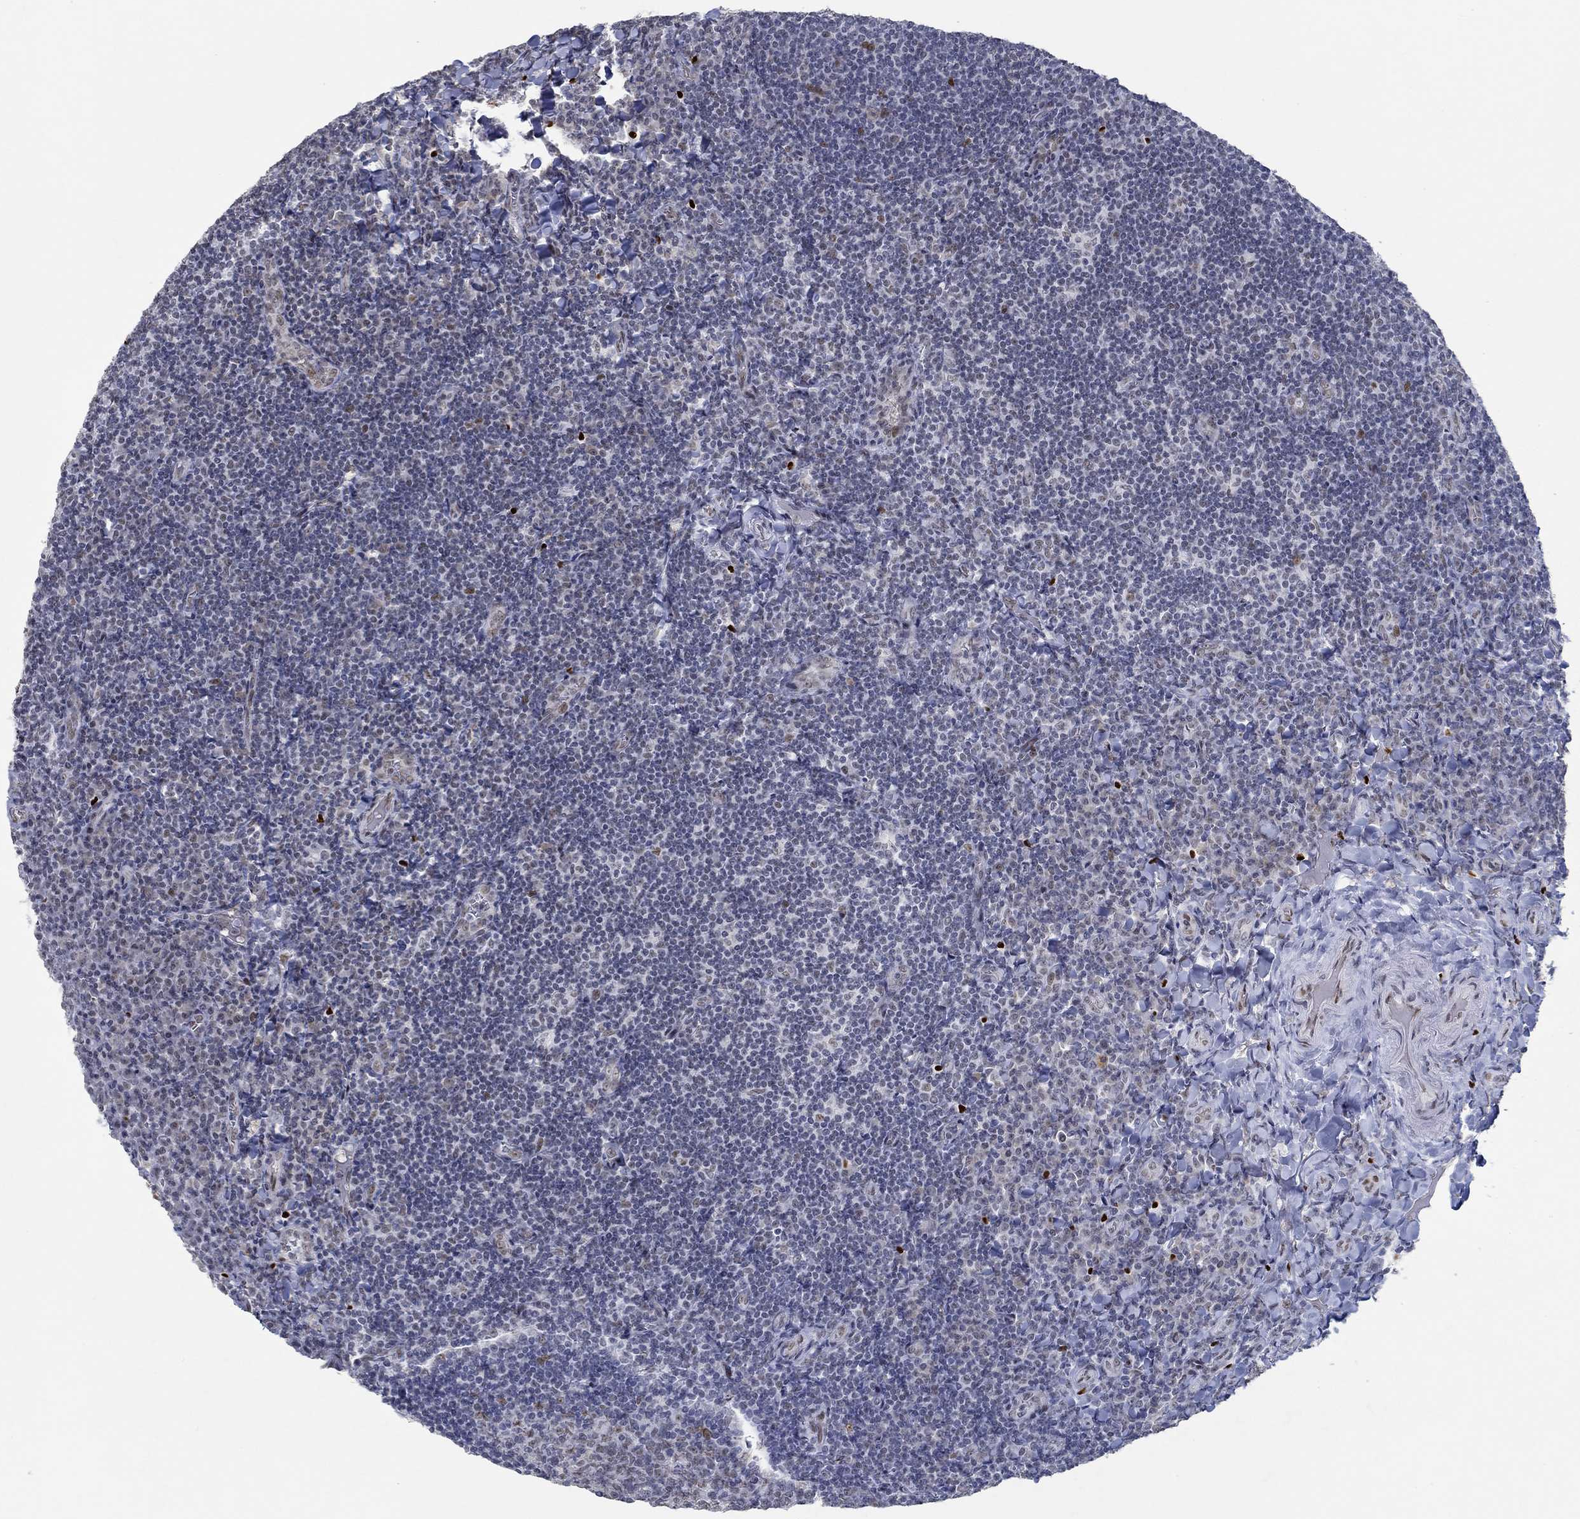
{"staining": {"intensity": "moderate", "quantity": "<25%", "location": "nuclear"}, "tissue": "tonsil", "cell_type": "Germinal center cells", "image_type": "normal", "snomed": [{"axis": "morphology", "description": "Normal tissue, NOS"}, {"axis": "morphology", "description": "Inflammation, NOS"}, {"axis": "topography", "description": "Tonsil"}], "caption": "Protein expression analysis of benign tonsil shows moderate nuclear staining in about <25% of germinal center cells. Immunohistochemistry (ihc) stains the protein in brown and the nuclei are stained blue.", "gene": "GATA2", "patient": {"sex": "female", "age": 31}}